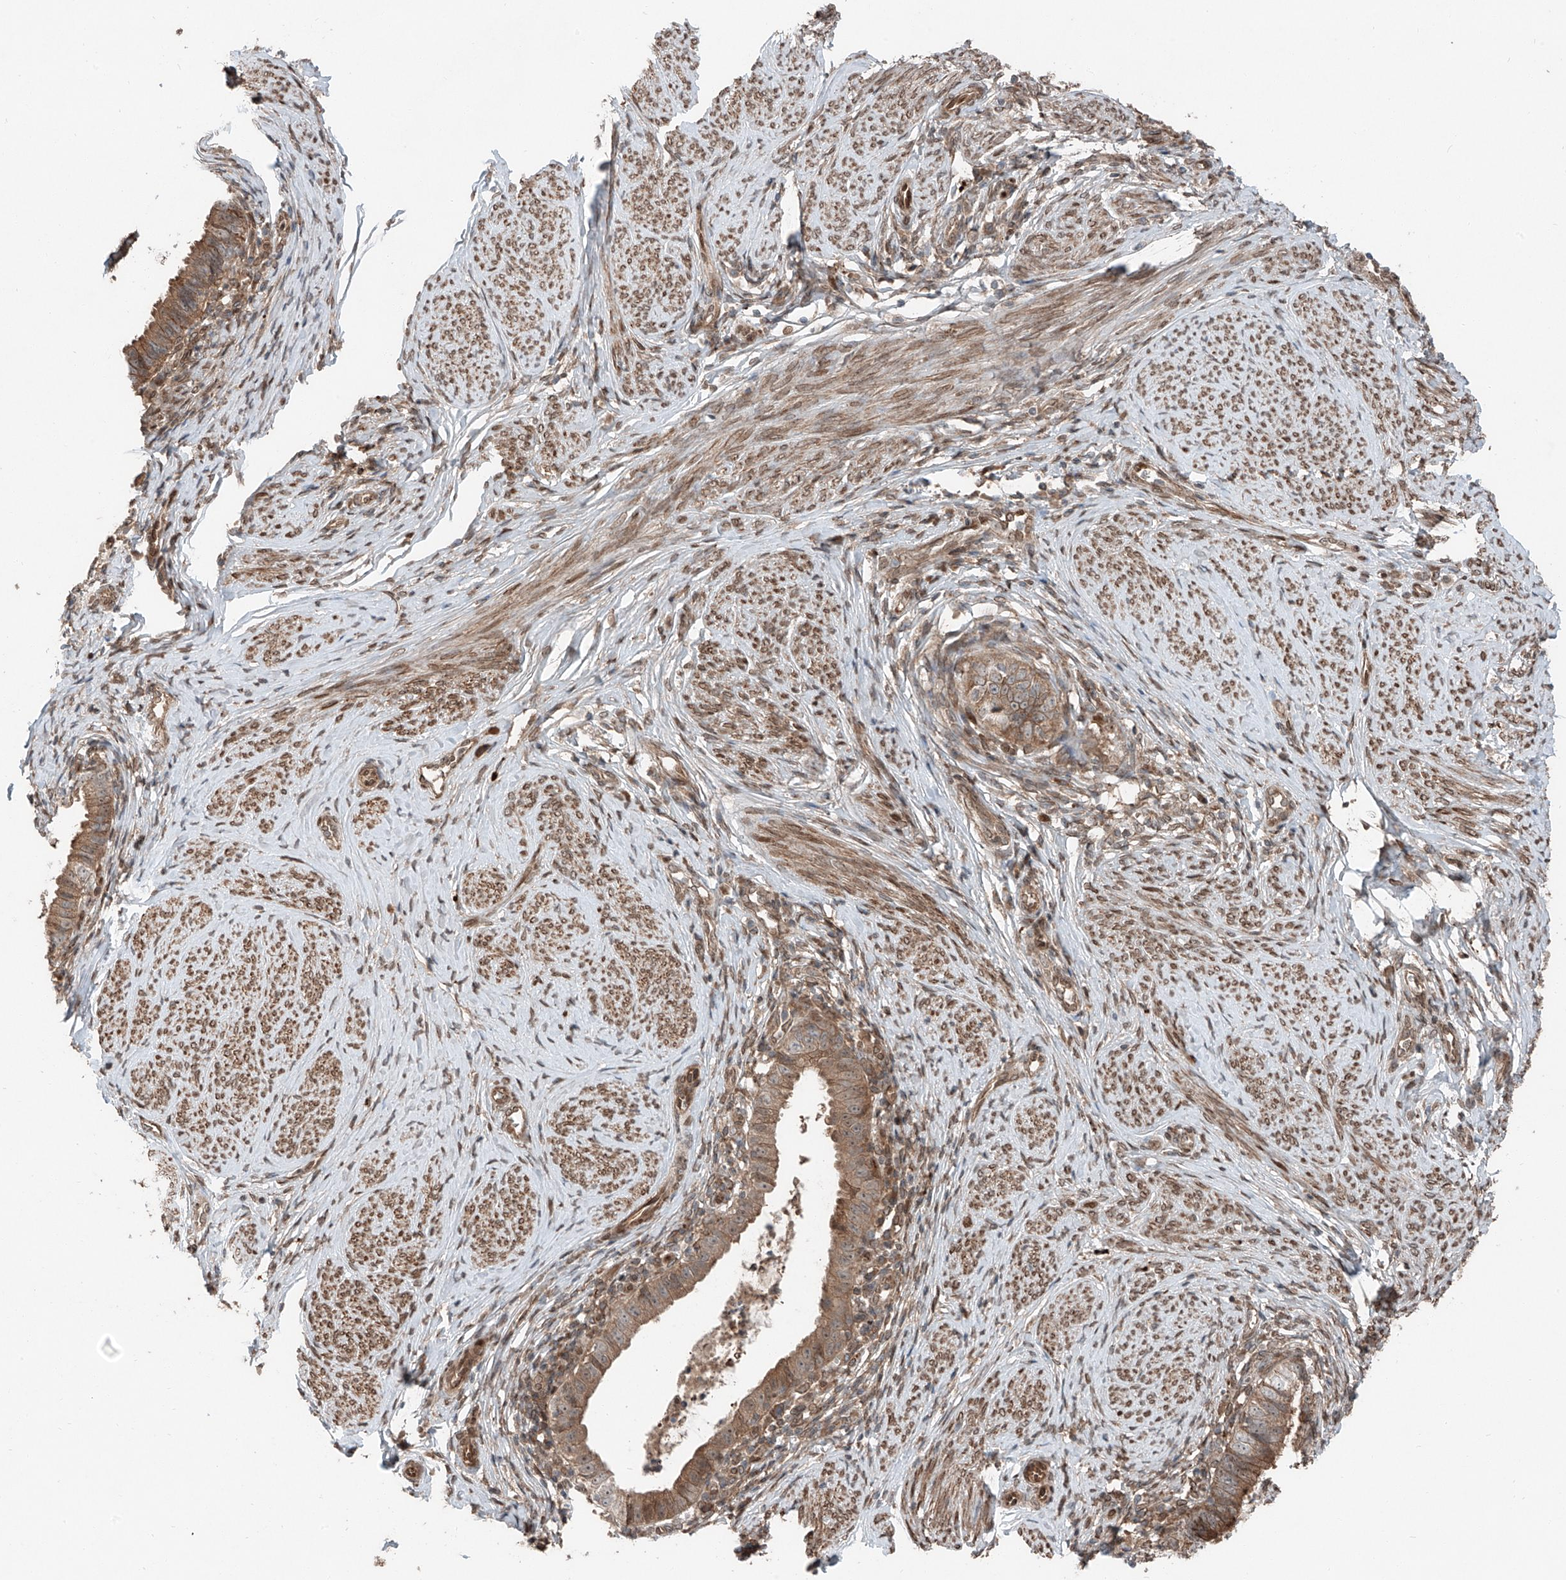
{"staining": {"intensity": "moderate", "quantity": ">75%", "location": "cytoplasmic/membranous"}, "tissue": "cervical cancer", "cell_type": "Tumor cells", "image_type": "cancer", "snomed": [{"axis": "morphology", "description": "Adenocarcinoma, NOS"}, {"axis": "topography", "description": "Cervix"}], "caption": "A brown stain labels moderate cytoplasmic/membranous positivity of a protein in human adenocarcinoma (cervical) tumor cells.", "gene": "CEP162", "patient": {"sex": "female", "age": 36}}